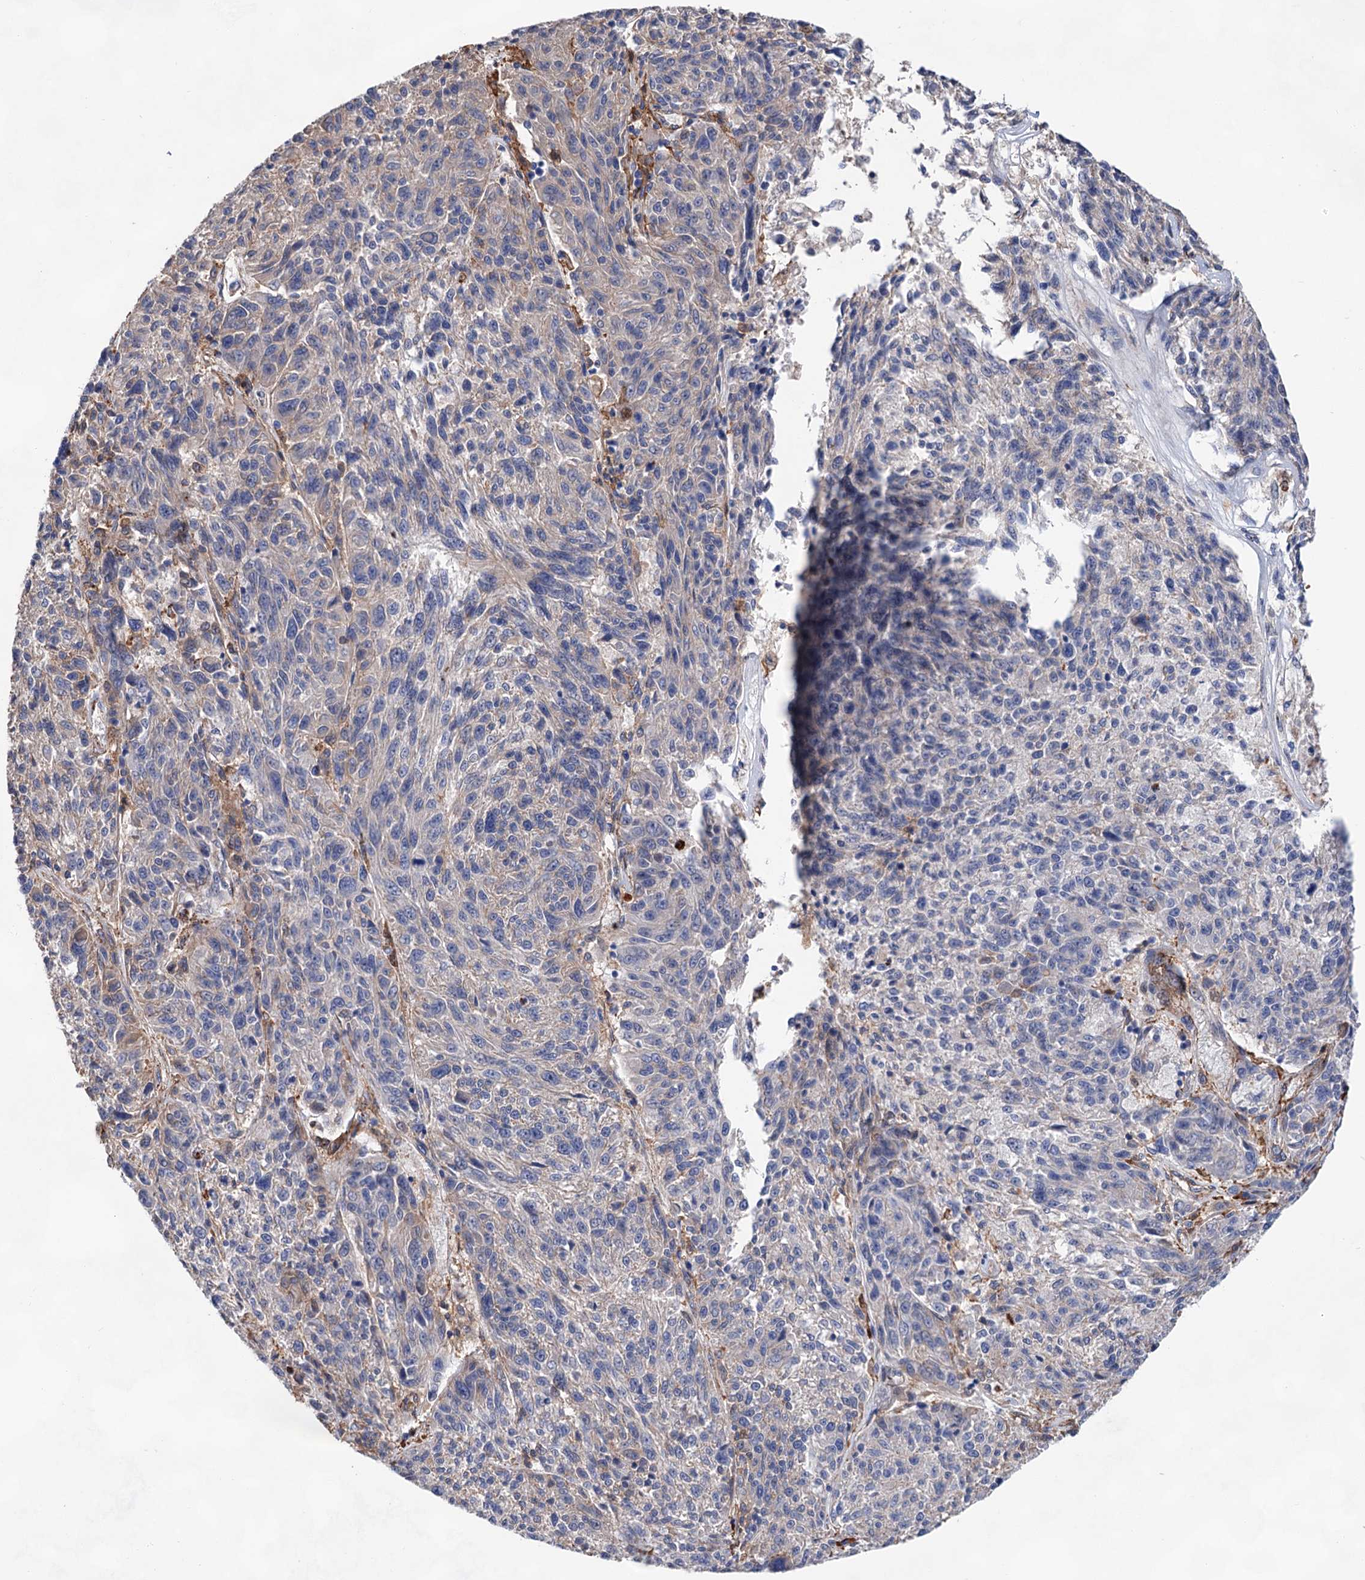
{"staining": {"intensity": "negative", "quantity": "none", "location": "none"}, "tissue": "melanoma", "cell_type": "Tumor cells", "image_type": "cancer", "snomed": [{"axis": "morphology", "description": "Malignant melanoma, NOS"}, {"axis": "topography", "description": "Skin"}], "caption": "This is an IHC photomicrograph of human melanoma. There is no positivity in tumor cells.", "gene": "TMTC3", "patient": {"sex": "male", "age": 53}}